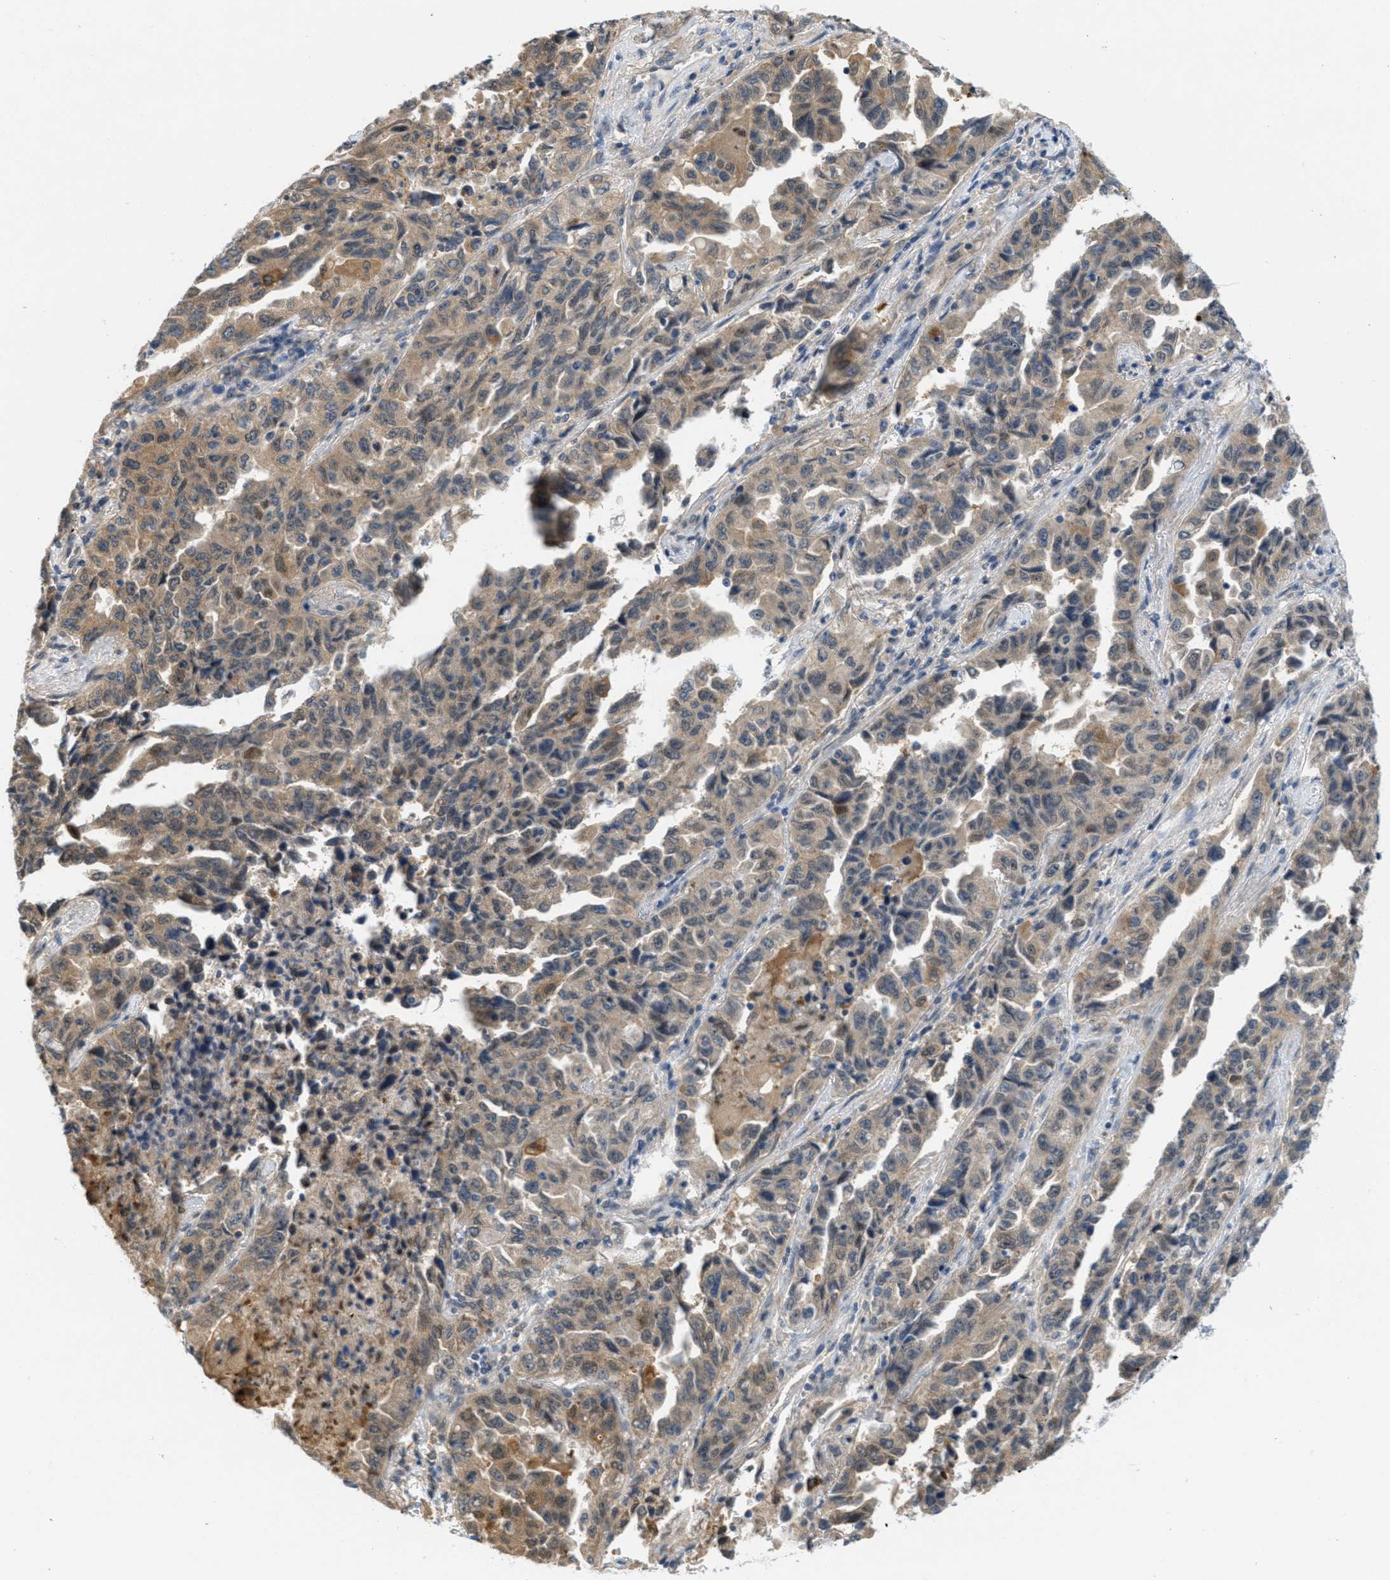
{"staining": {"intensity": "moderate", "quantity": ">75%", "location": "cytoplasmic/membranous"}, "tissue": "lung cancer", "cell_type": "Tumor cells", "image_type": "cancer", "snomed": [{"axis": "morphology", "description": "Adenocarcinoma, NOS"}, {"axis": "topography", "description": "Lung"}], "caption": "Immunohistochemistry image of neoplastic tissue: human lung cancer (adenocarcinoma) stained using IHC reveals medium levels of moderate protein expression localized specifically in the cytoplasmic/membranous of tumor cells, appearing as a cytoplasmic/membranous brown color.", "gene": "HS3ST2", "patient": {"sex": "male", "age": 64}}